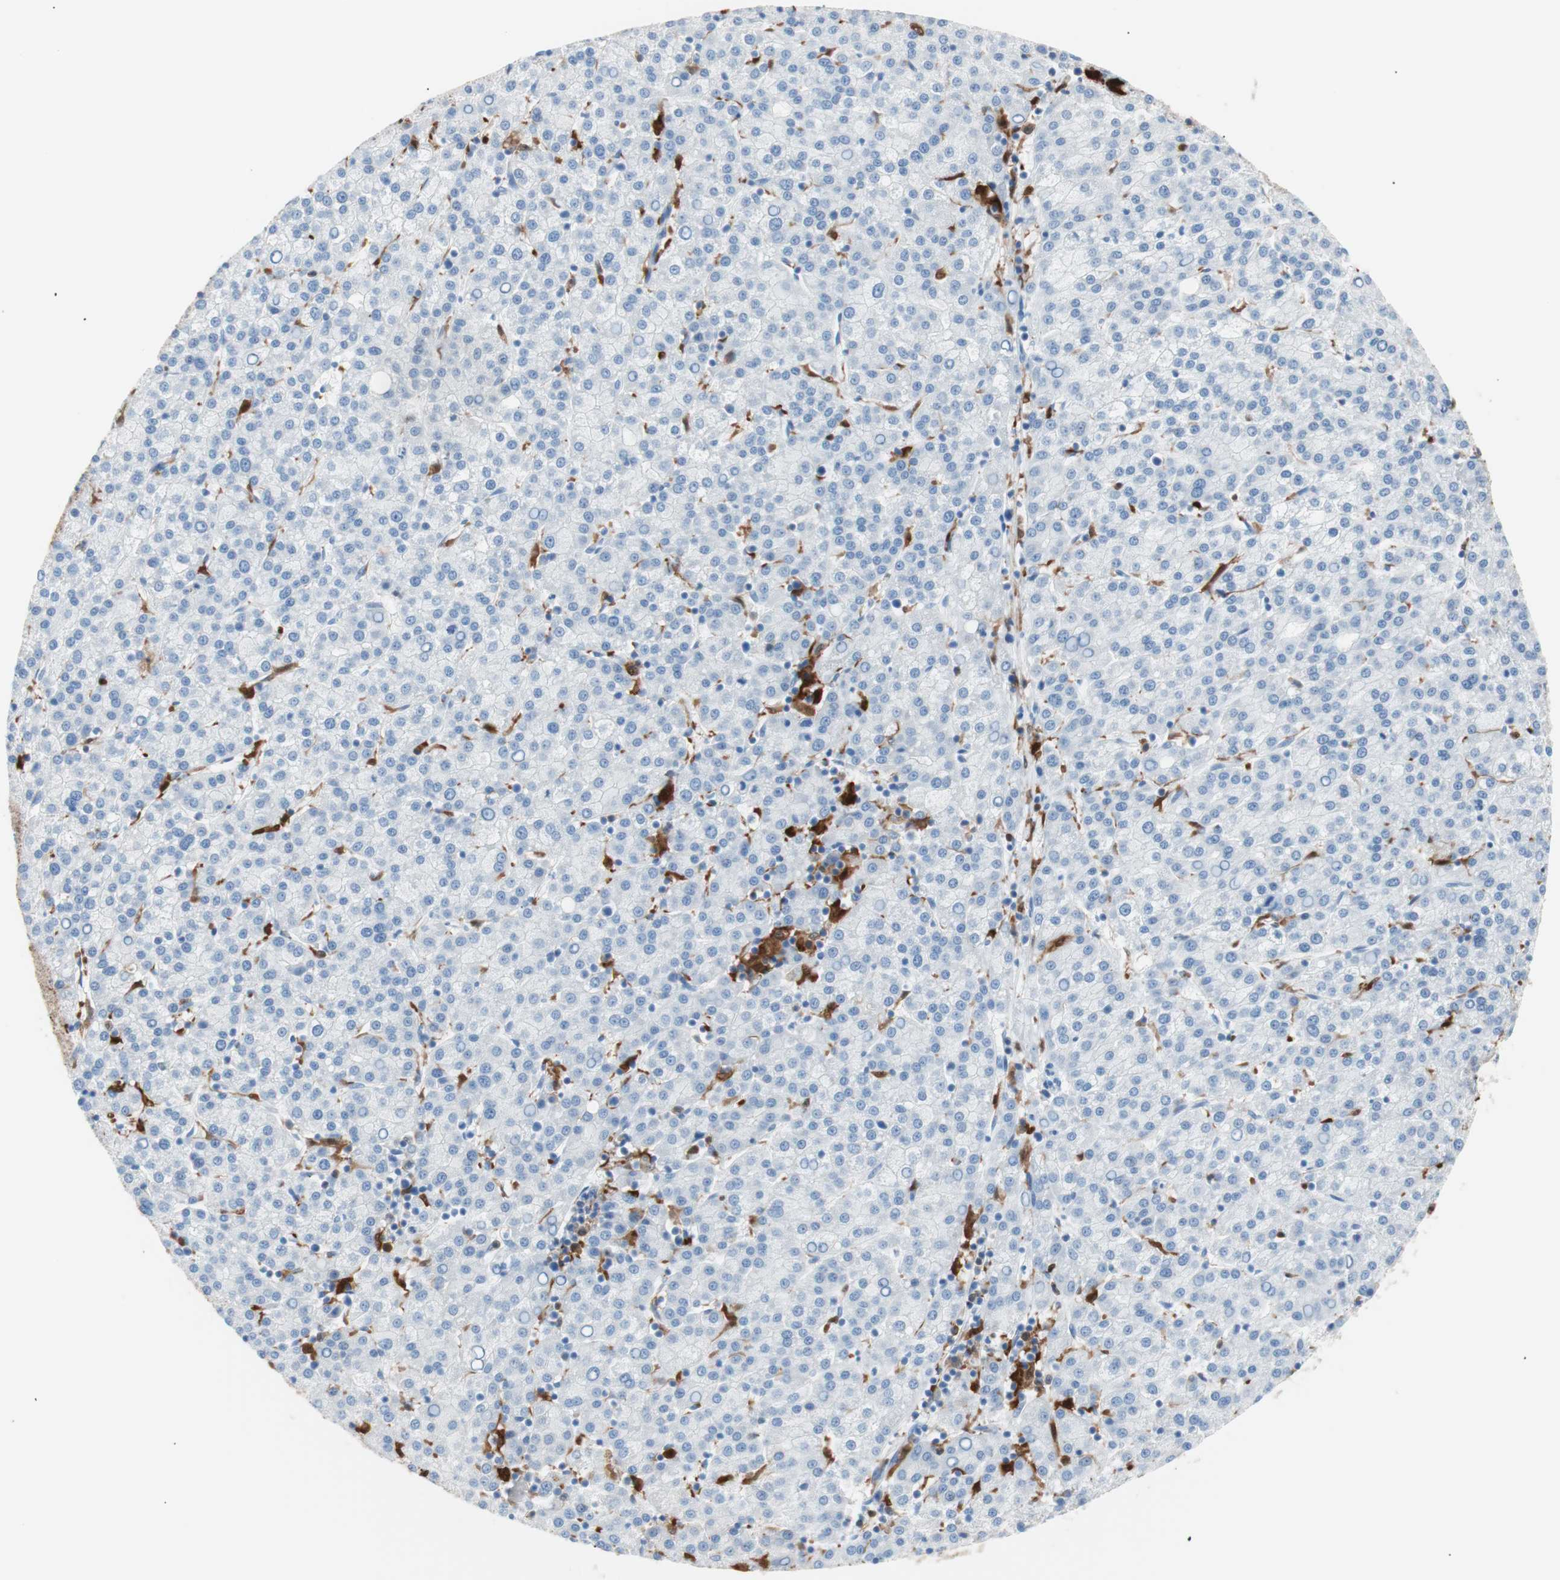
{"staining": {"intensity": "negative", "quantity": "none", "location": "none"}, "tissue": "liver cancer", "cell_type": "Tumor cells", "image_type": "cancer", "snomed": [{"axis": "morphology", "description": "Carcinoma, Hepatocellular, NOS"}, {"axis": "topography", "description": "Liver"}], "caption": "Protein analysis of hepatocellular carcinoma (liver) exhibits no significant expression in tumor cells.", "gene": "IL18", "patient": {"sex": "female", "age": 58}}